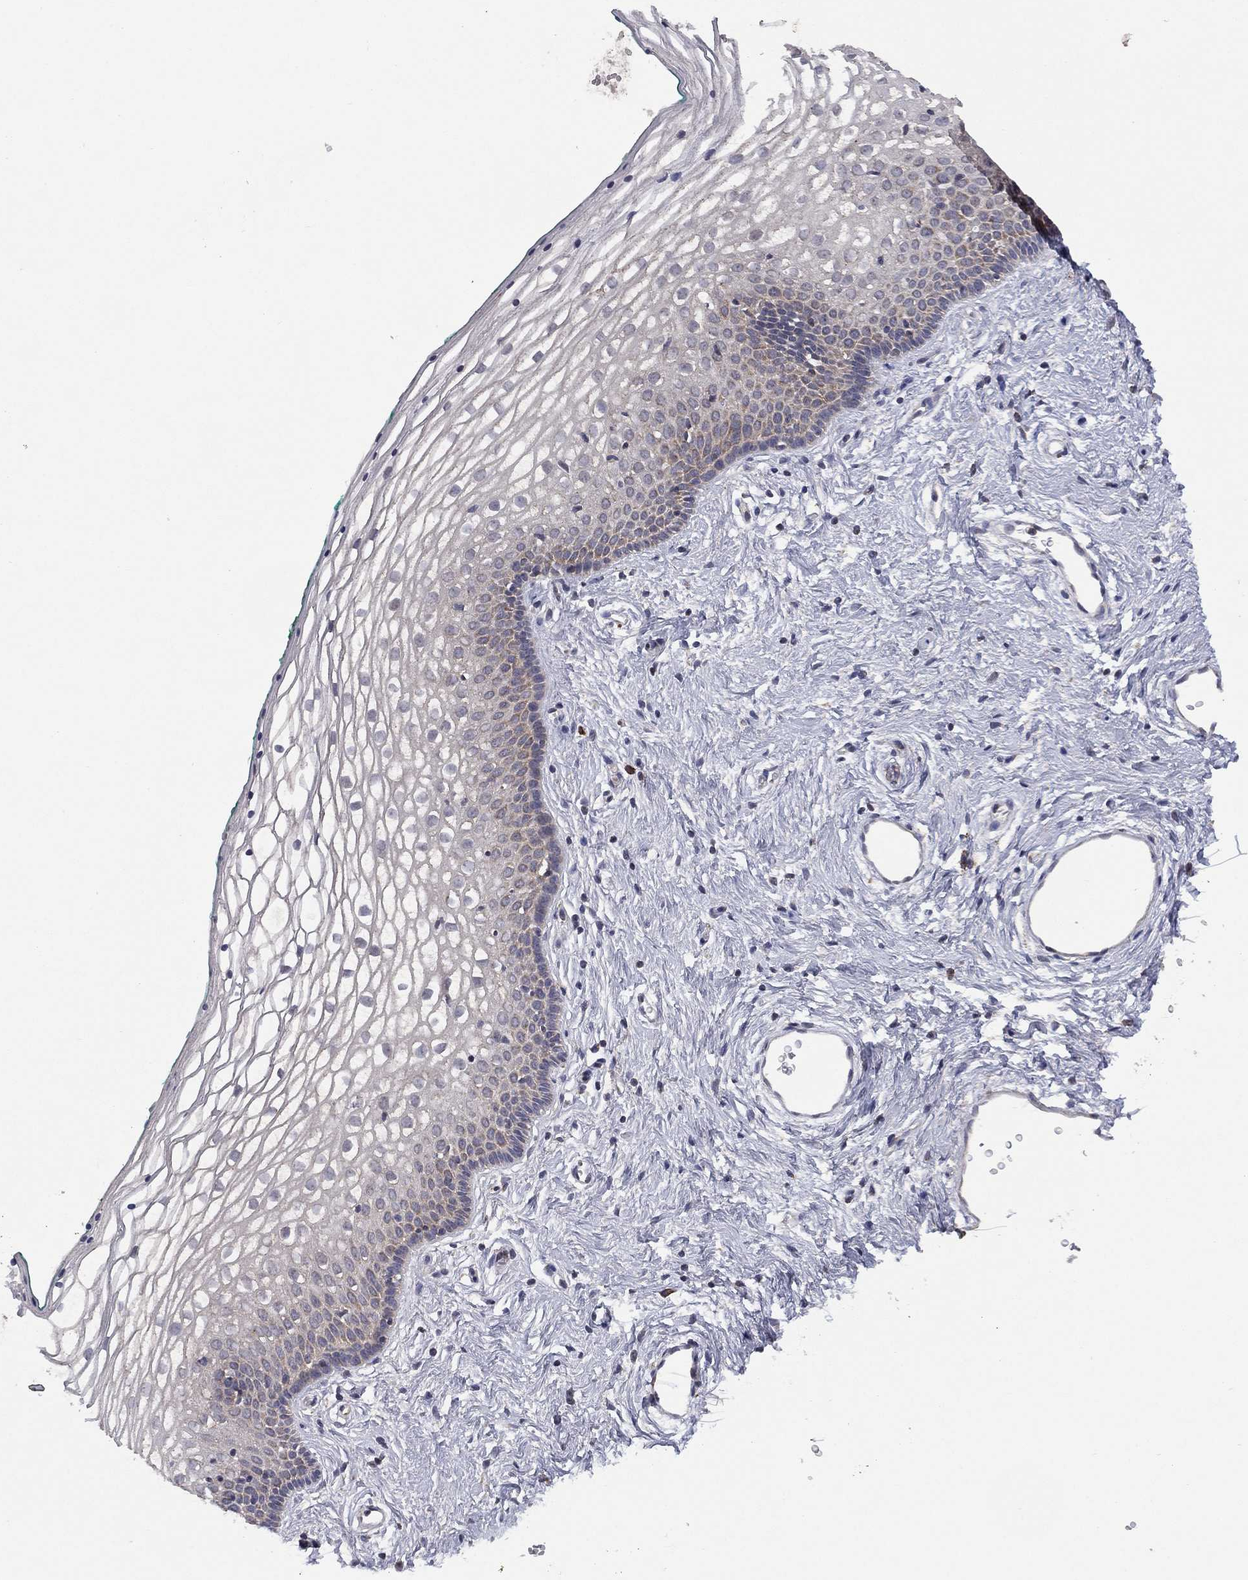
{"staining": {"intensity": "negative", "quantity": "none", "location": "none"}, "tissue": "vagina", "cell_type": "Squamous epithelial cells", "image_type": "normal", "snomed": [{"axis": "morphology", "description": "Normal tissue, NOS"}, {"axis": "topography", "description": "Vagina"}], "caption": "High magnification brightfield microscopy of benign vagina stained with DAB (brown) and counterstained with hematoxylin (blue): squamous epithelial cells show no significant positivity. The staining is performed using DAB (3,3'-diaminobenzidine) brown chromogen with nuclei counter-stained in using hematoxylin.", "gene": "PPP2R5A", "patient": {"sex": "female", "age": 36}}